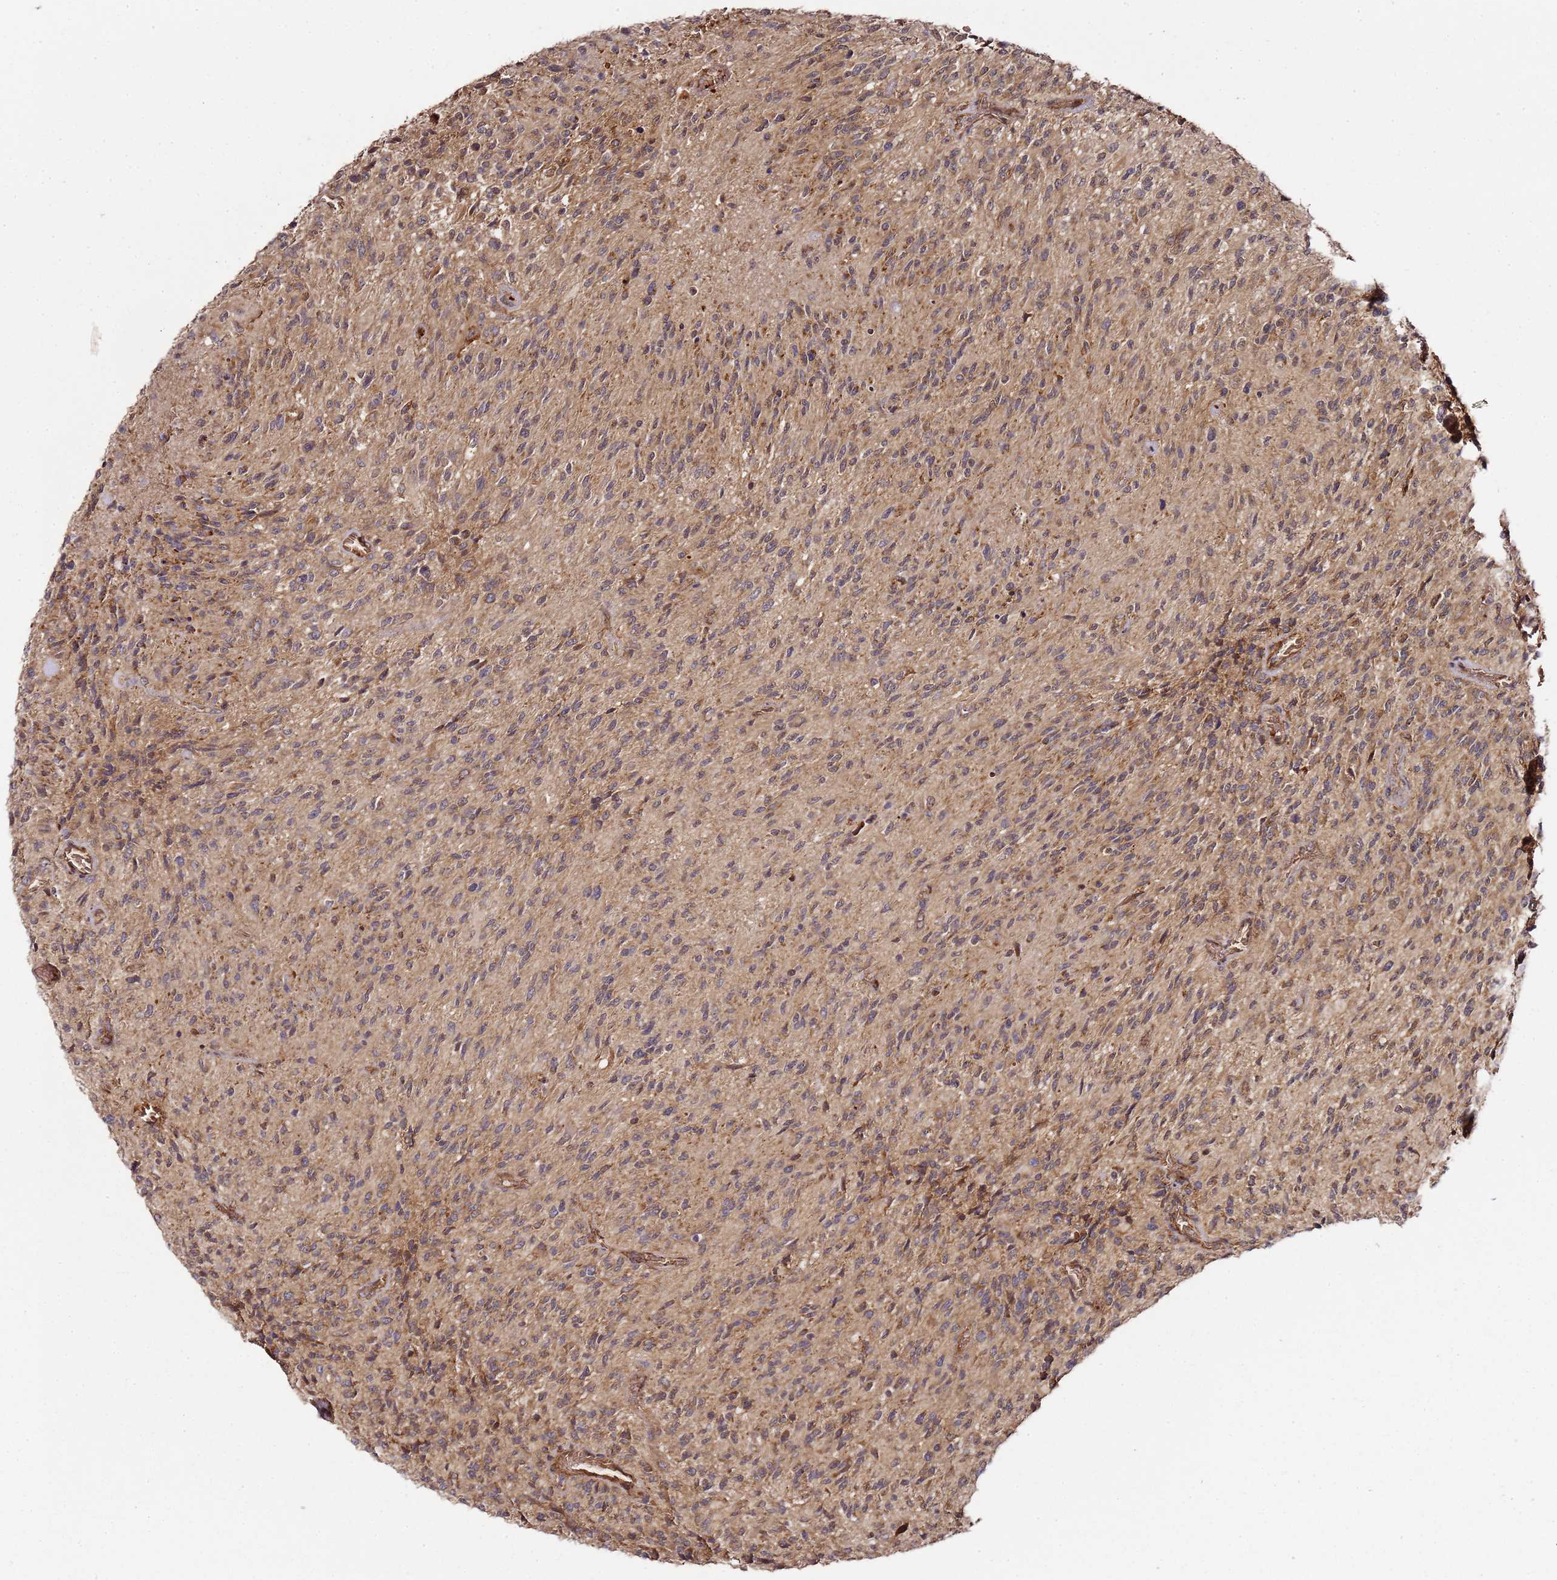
{"staining": {"intensity": "moderate", "quantity": ">75%", "location": "cytoplasmic/membranous"}, "tissue": "glioma", "cell_type": "Tumor cells", "image_type": "cancer", "snomed": [{"axis": "morphology", "description": "Normal tissue, NOS"}, {"axis": "morphology", "description": "Glioma, malignant, High grade"}, {"axis": "topography", "description": "Cerebral cortex"}], "caption": "Protein staining shows moderate cytoplasmic/membranous expression in approximately >75% of tumor cells in malignant glioma (high-grade).", "gene": "TM2D2", "patient": {"sex": "male", "age": 56}}